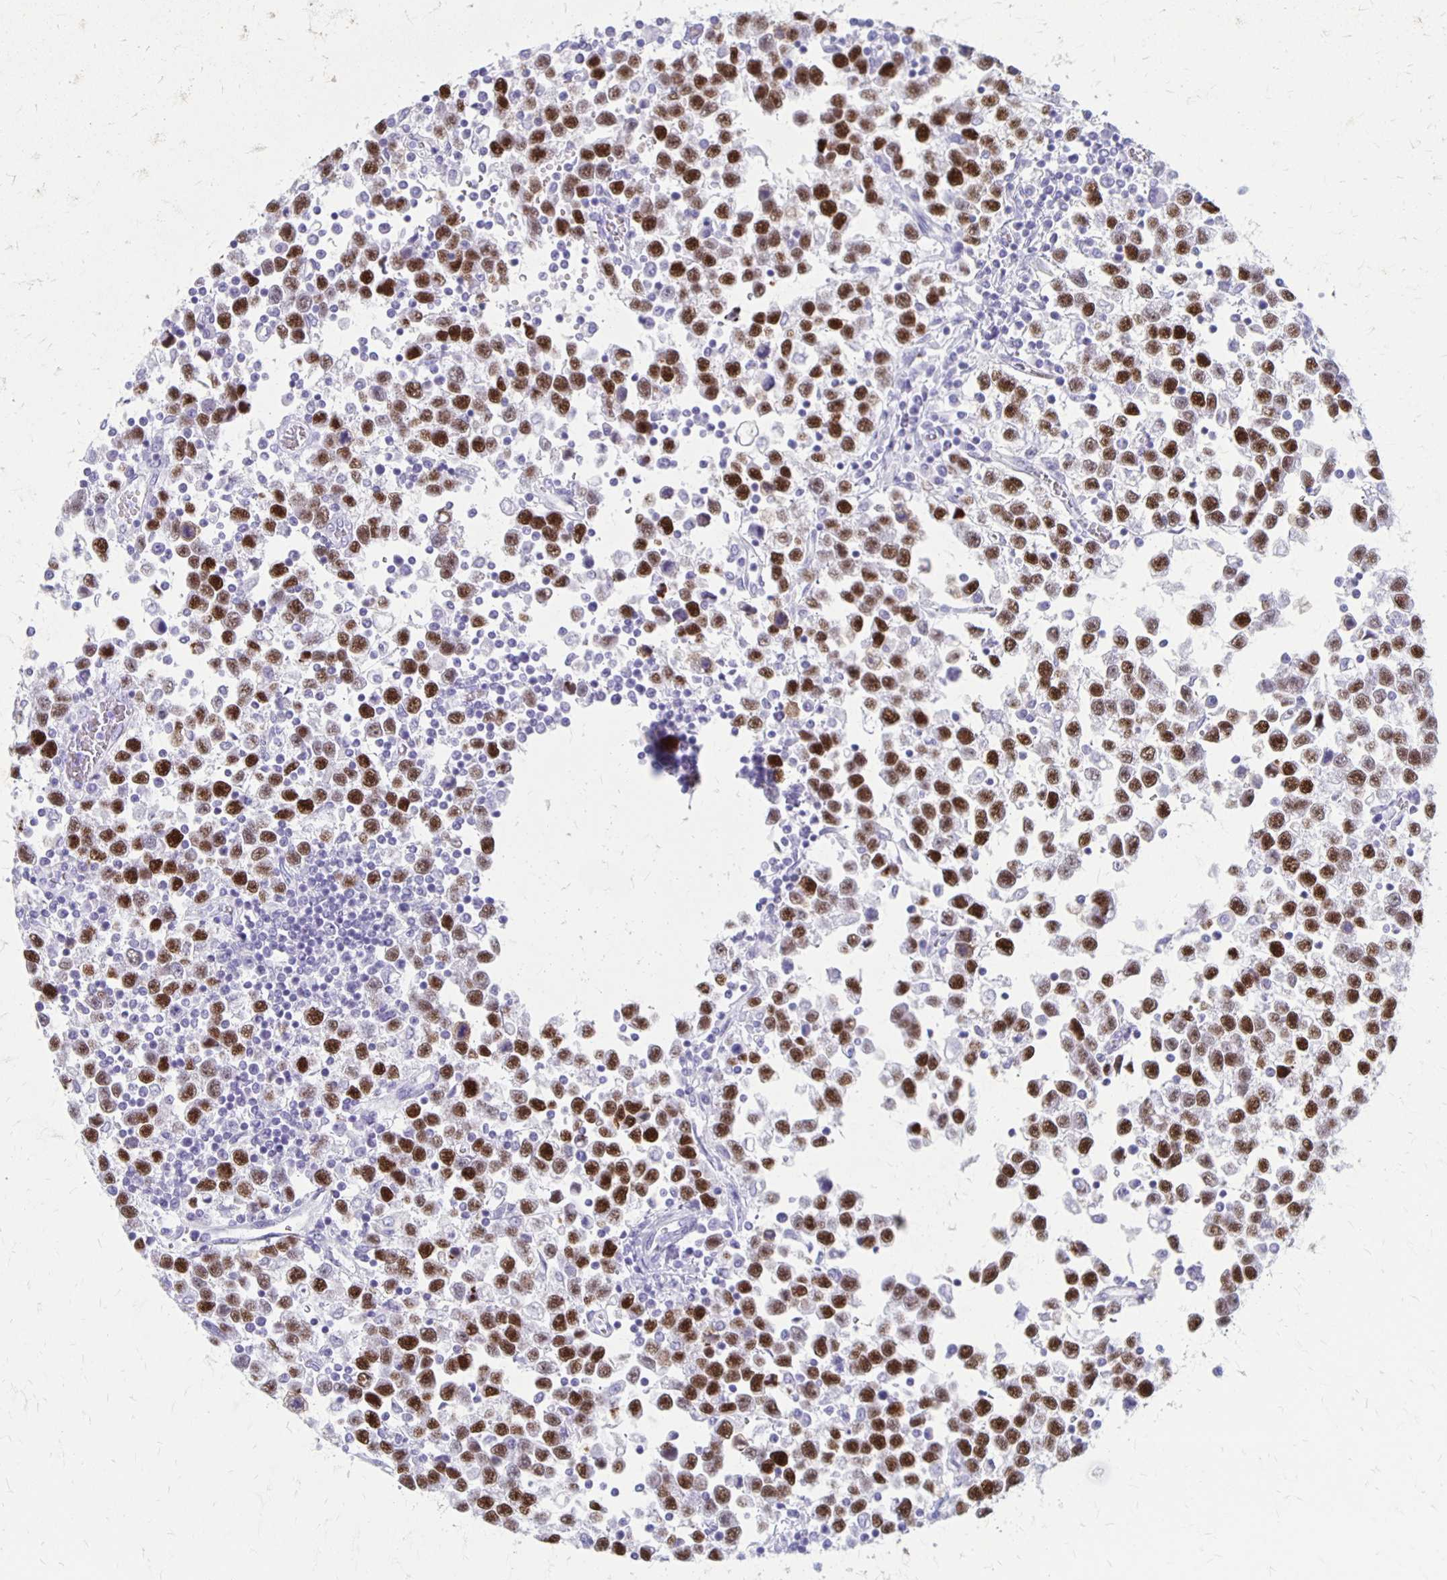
{"staining": {"intensity": "strong", "quantity": ">75%", "location": "nuclear"}, "tissue": "testis cancer", "cell_type": "Tumor cells", "image_type": "cancer", "snomed": [{"axis": "morphology", "description": "Seminoma, NOS"}, {"axis": "topography", "description": "Testis"}], "caption": "DAB (3,3'-diaminobenzidine) immunohistochemical staining of human seminoma (testis) reveals strong nuclear protein positivity in about >75% of tumor cells. The staining is performed using DAB (3,3'-diaminobenzidine) brown chromogen to label protein expression. The nuclei are counter-stained blue using hematoxylin.", "gene": "MAGEC2", "patient": {"sex": "male", "age": 34}}